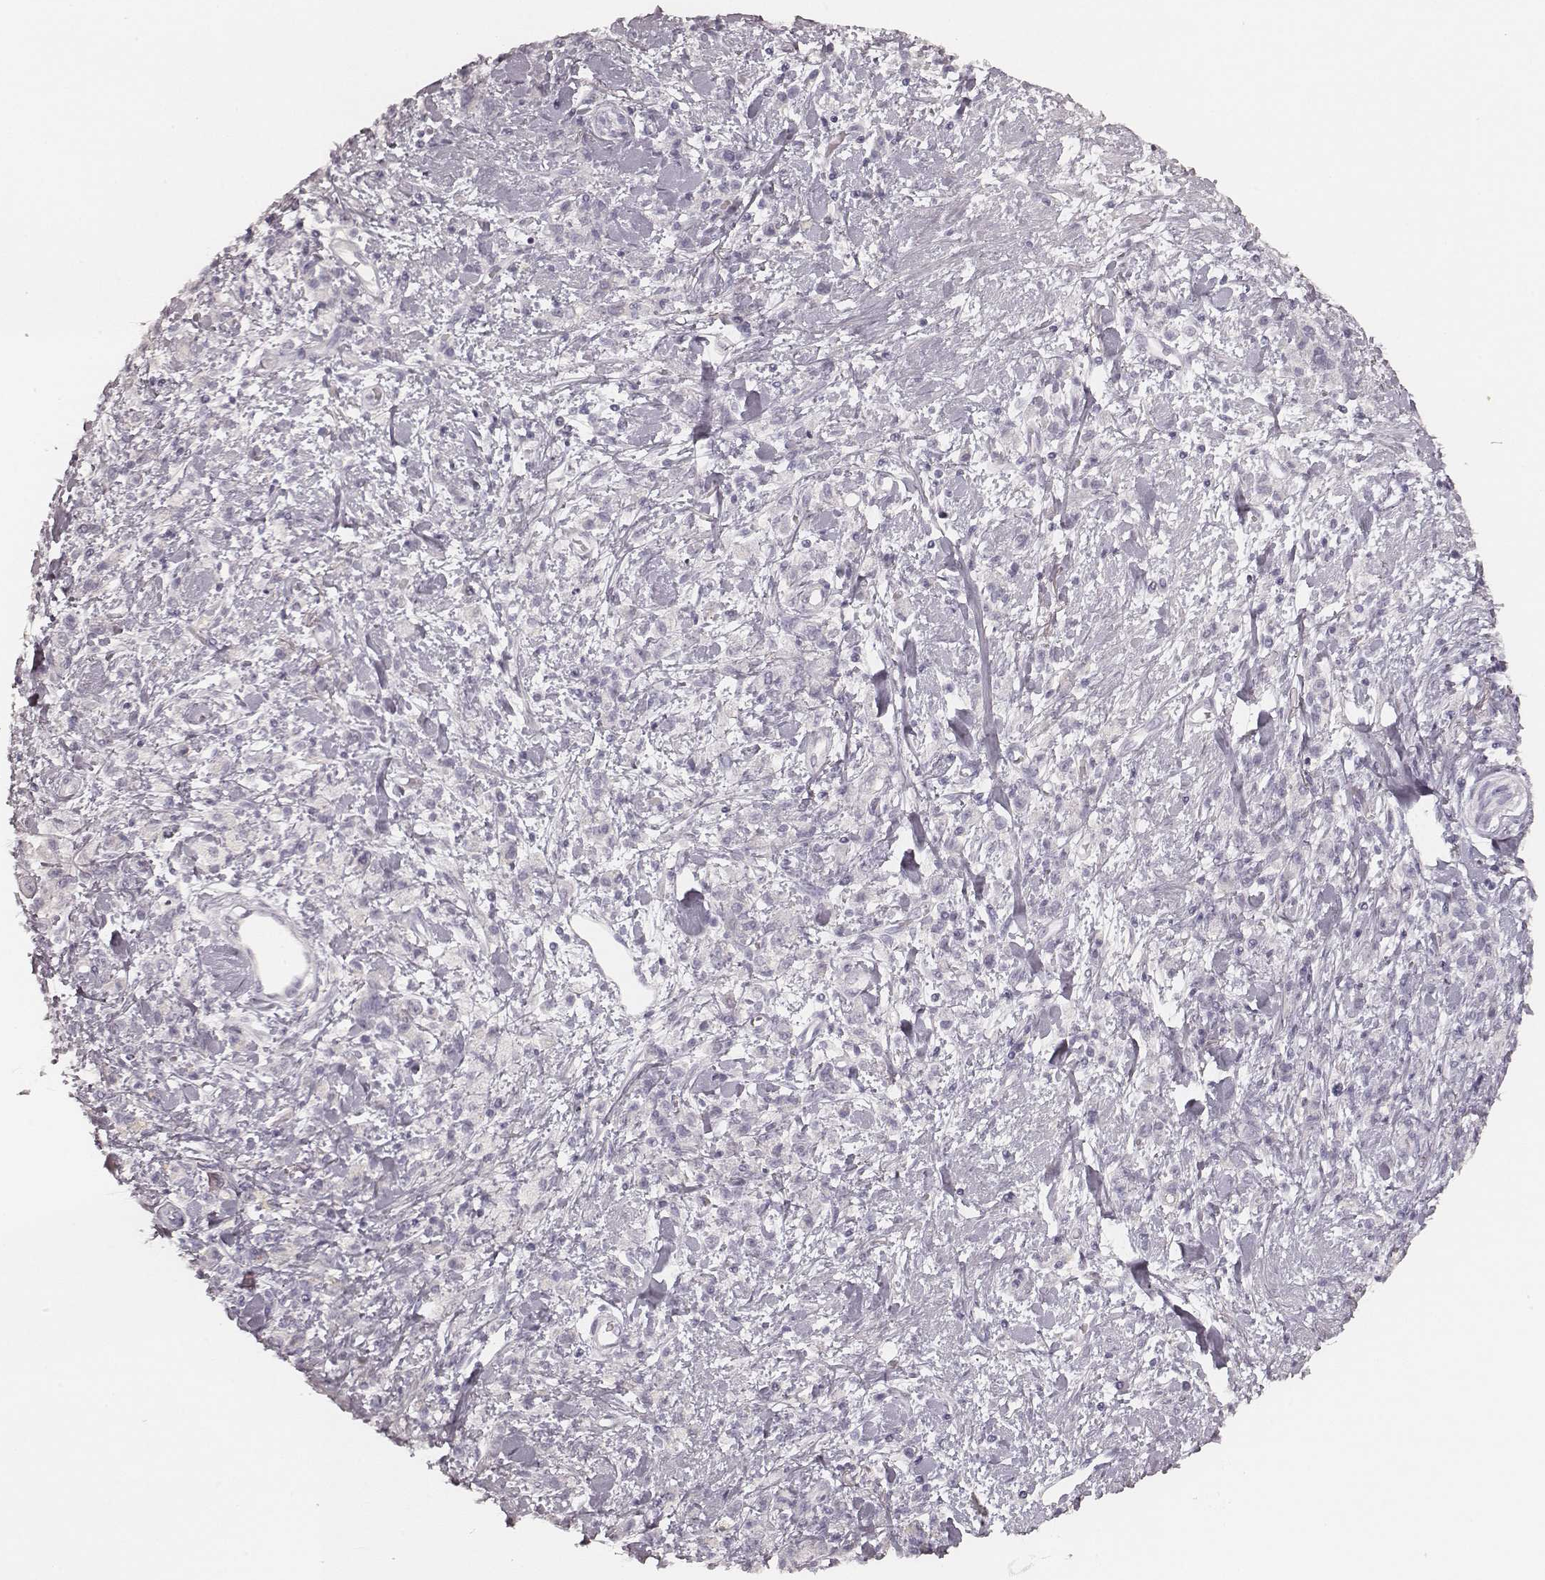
{"staining": {"intensity": "negative", "quantity": "none", "location": "none"}, "tissue": "stomach cancer", "cell_type": "Tumor cells", "image_type": "cancer", "snomed": [{"axis": "morphology", "description": "Adenocarcinoma, NOS"}, {"axis": "topography", "description": "Stomach"}], "caption": "Human adenocarcinoma (stomach) stained for a protein using IHC exhibits no expression in tumor cells.", "gene": "KRT72", "patient": {"sex": "male", "age": 77}}